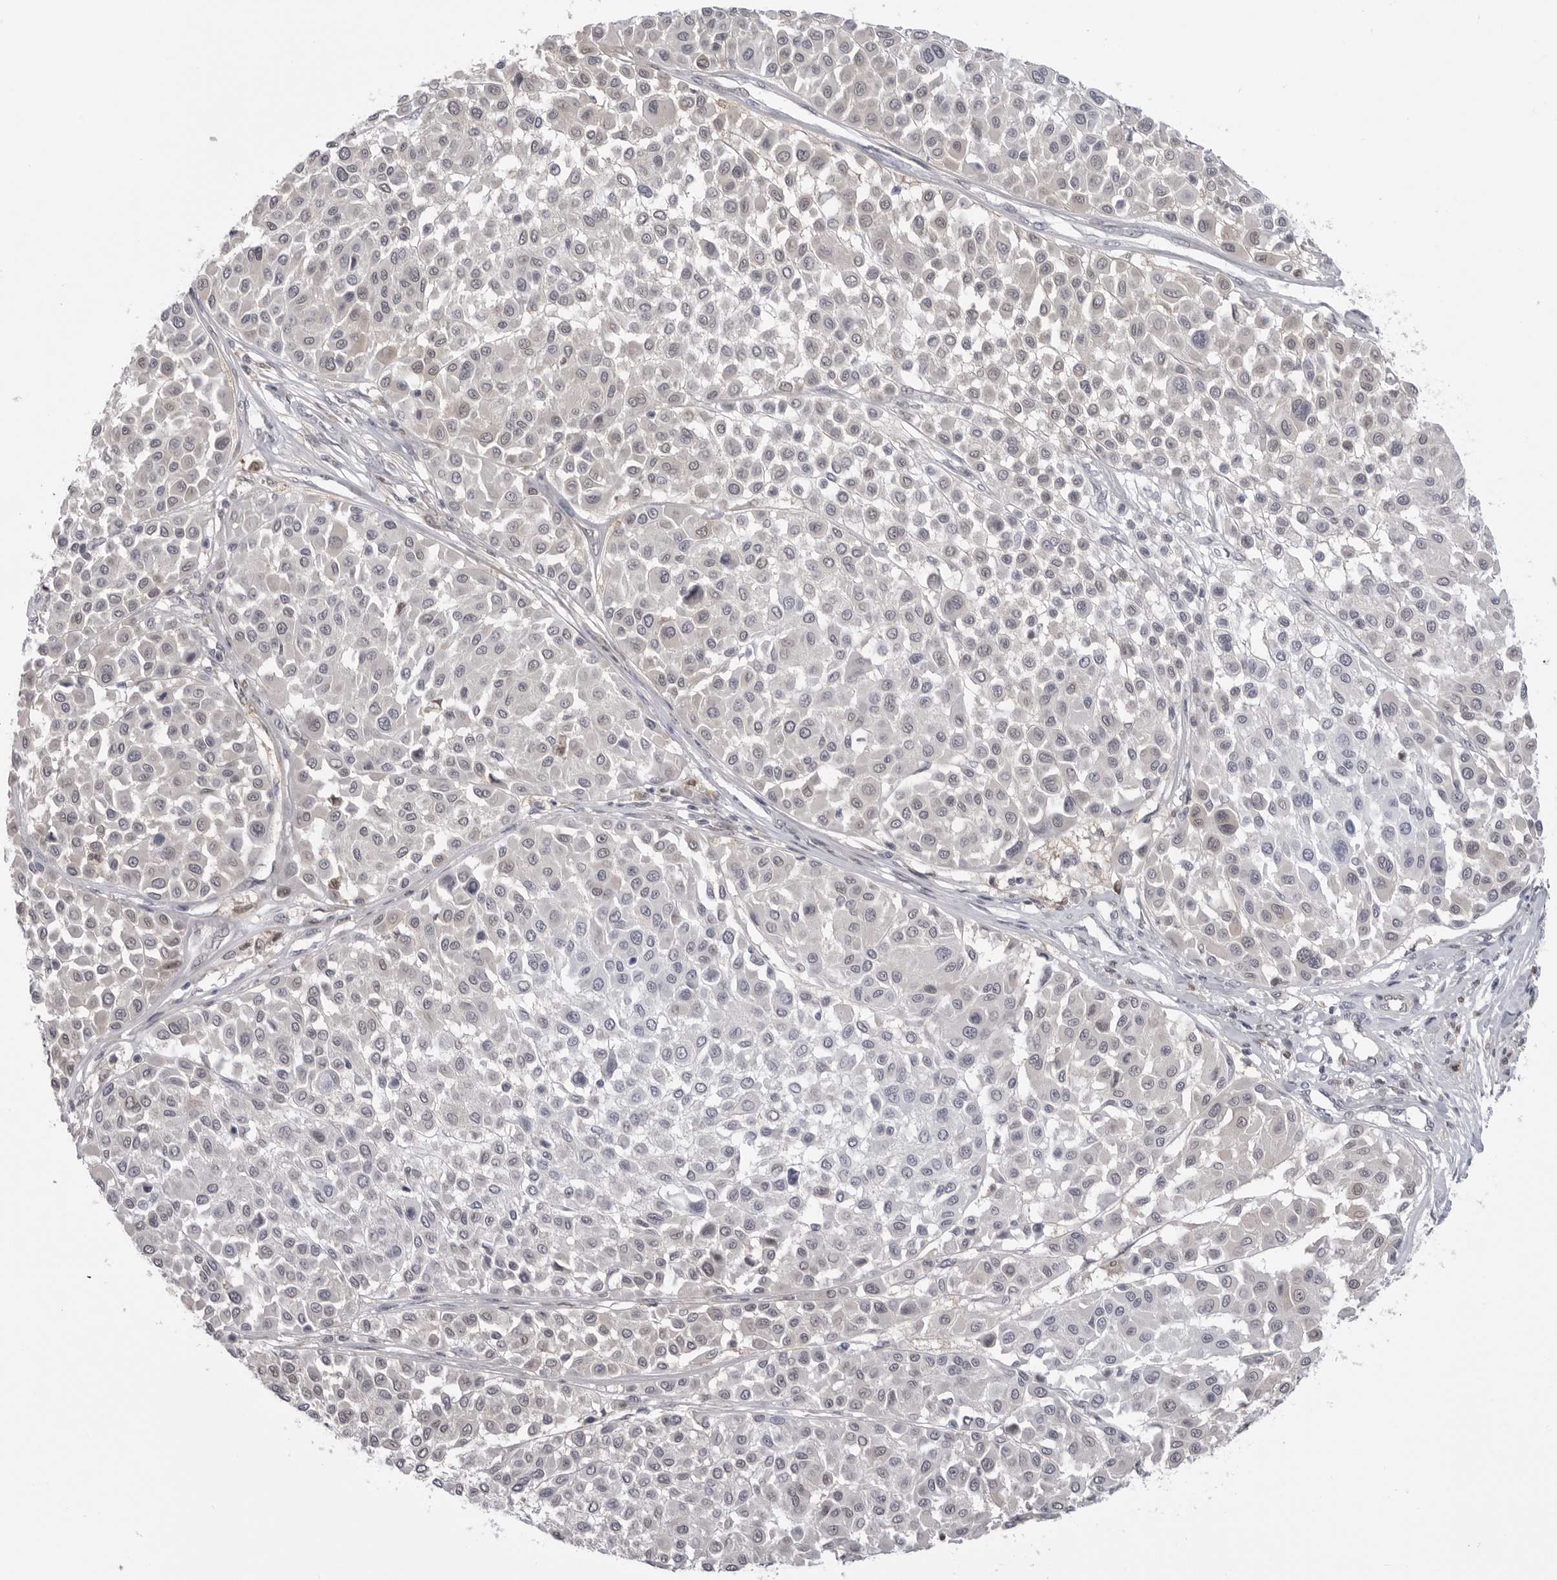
{"staining": {"intensity": "negative", "quantity": "none", "location": "none"}, "tissue": "melanoma", "cell_type": "Tumor cells", "image_type": "cancer", "snomed": [{"axis": "morphology", "description": "Malignant melanoma, Metastatic site"}, {"axis": "topography", "description": "Soft tissue"}], "caption": "Immunohistochemistry photomicrograph of neoplastic tissue: melanoma stained with DAB reveals no significant protein expression in tumor cells.", "gene": "PNPO", "patient": {"sex": "male", "age": 41}}